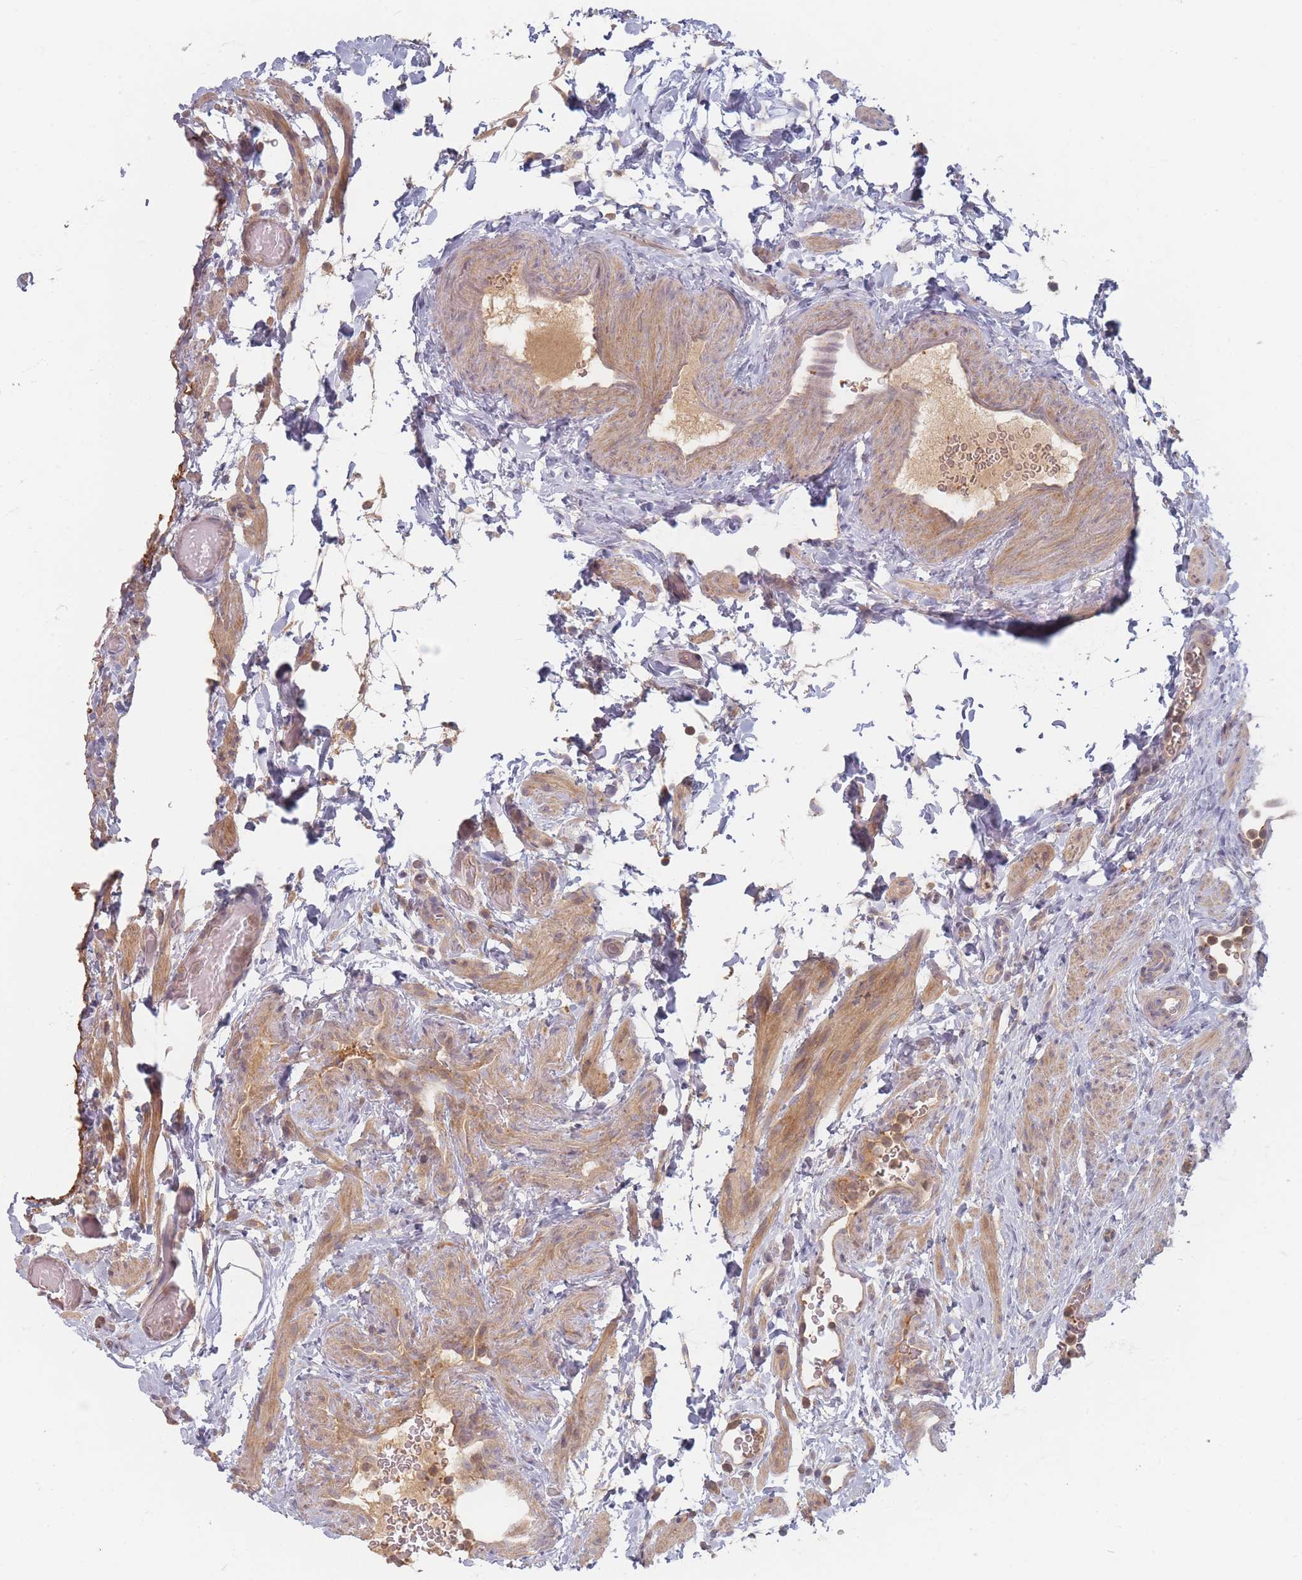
{"staining": {"intensity": "moderate", "quantity": ">75%", "location": "cytoplasmic/membranous"}, "tissue": "fallopian tube", "cell_type": "Glandular cells", "image_type": "normal", "snomed": [{"axis": "morphology", "description": "Normal tissue, NOS"}, {"axis": "topography", "description": "Fallopian tube"}], "caption": "Protein analysis of normal fallopian tube shows moderate cytoplasmic/membranous positivity in about >75% of glandular cells. (Brightfield microscopy of DAB IHC at high magnification).", "gene": "SLC35F3", "patient": {"sex": "female", "age": 41}}